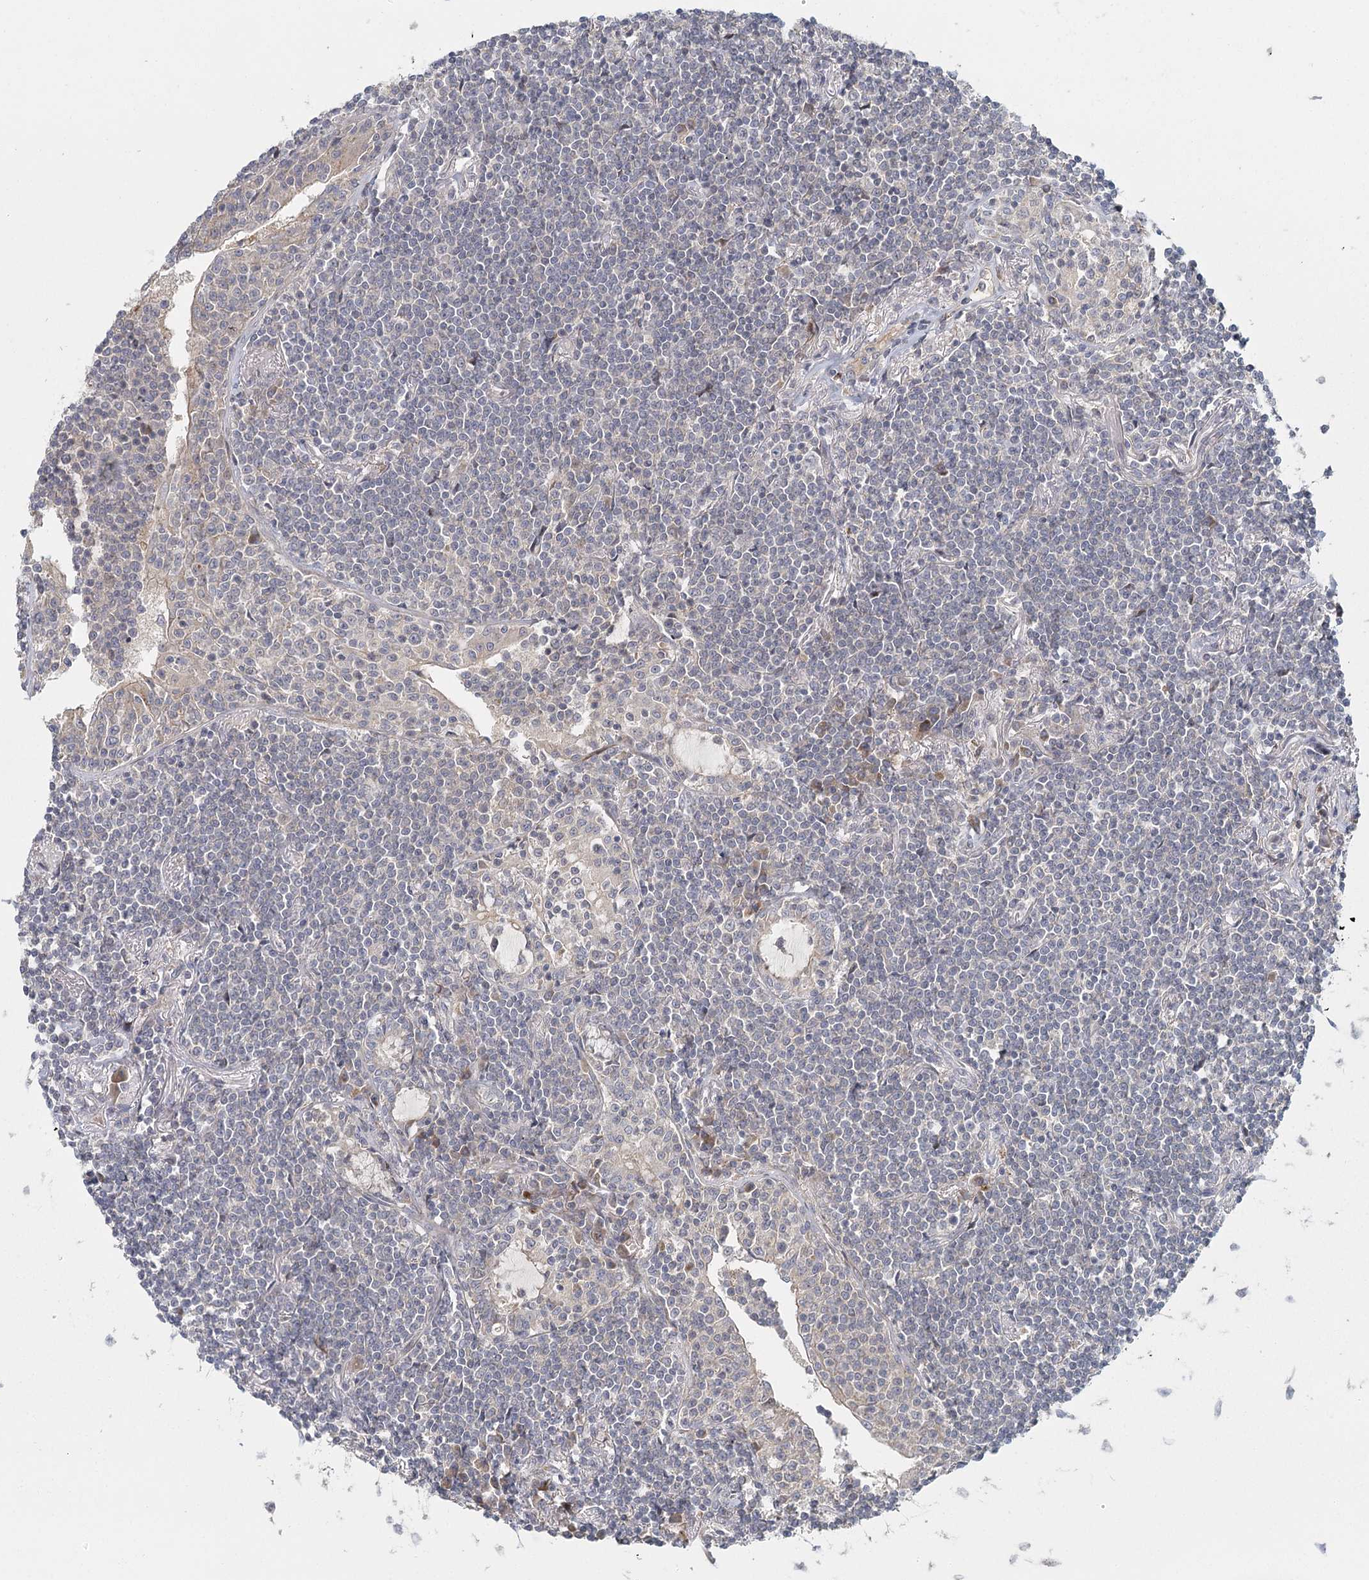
{"staining": {"intensity": "negative", "quantity": "none", "location": "none"}, "tissue": "lymphoma", "cell_type": "Tumor cells", "image_type": "cancer", "snomed": [{"axis": "morphology", "description": "Malignant lymphoma, non-Hodgkin's type, Low grade"}, {"axis": "topography", "description": "Lung"}], "caption": "High power microscopy image of an immunohistochemistry histopathology image of malignant lymphoma, non-Hodgkin's type (low-grade), revealing no significant positivity in tumor cells.", "gene": "RAPGEF6", "patient": {"sex": "female", "age": 71}}